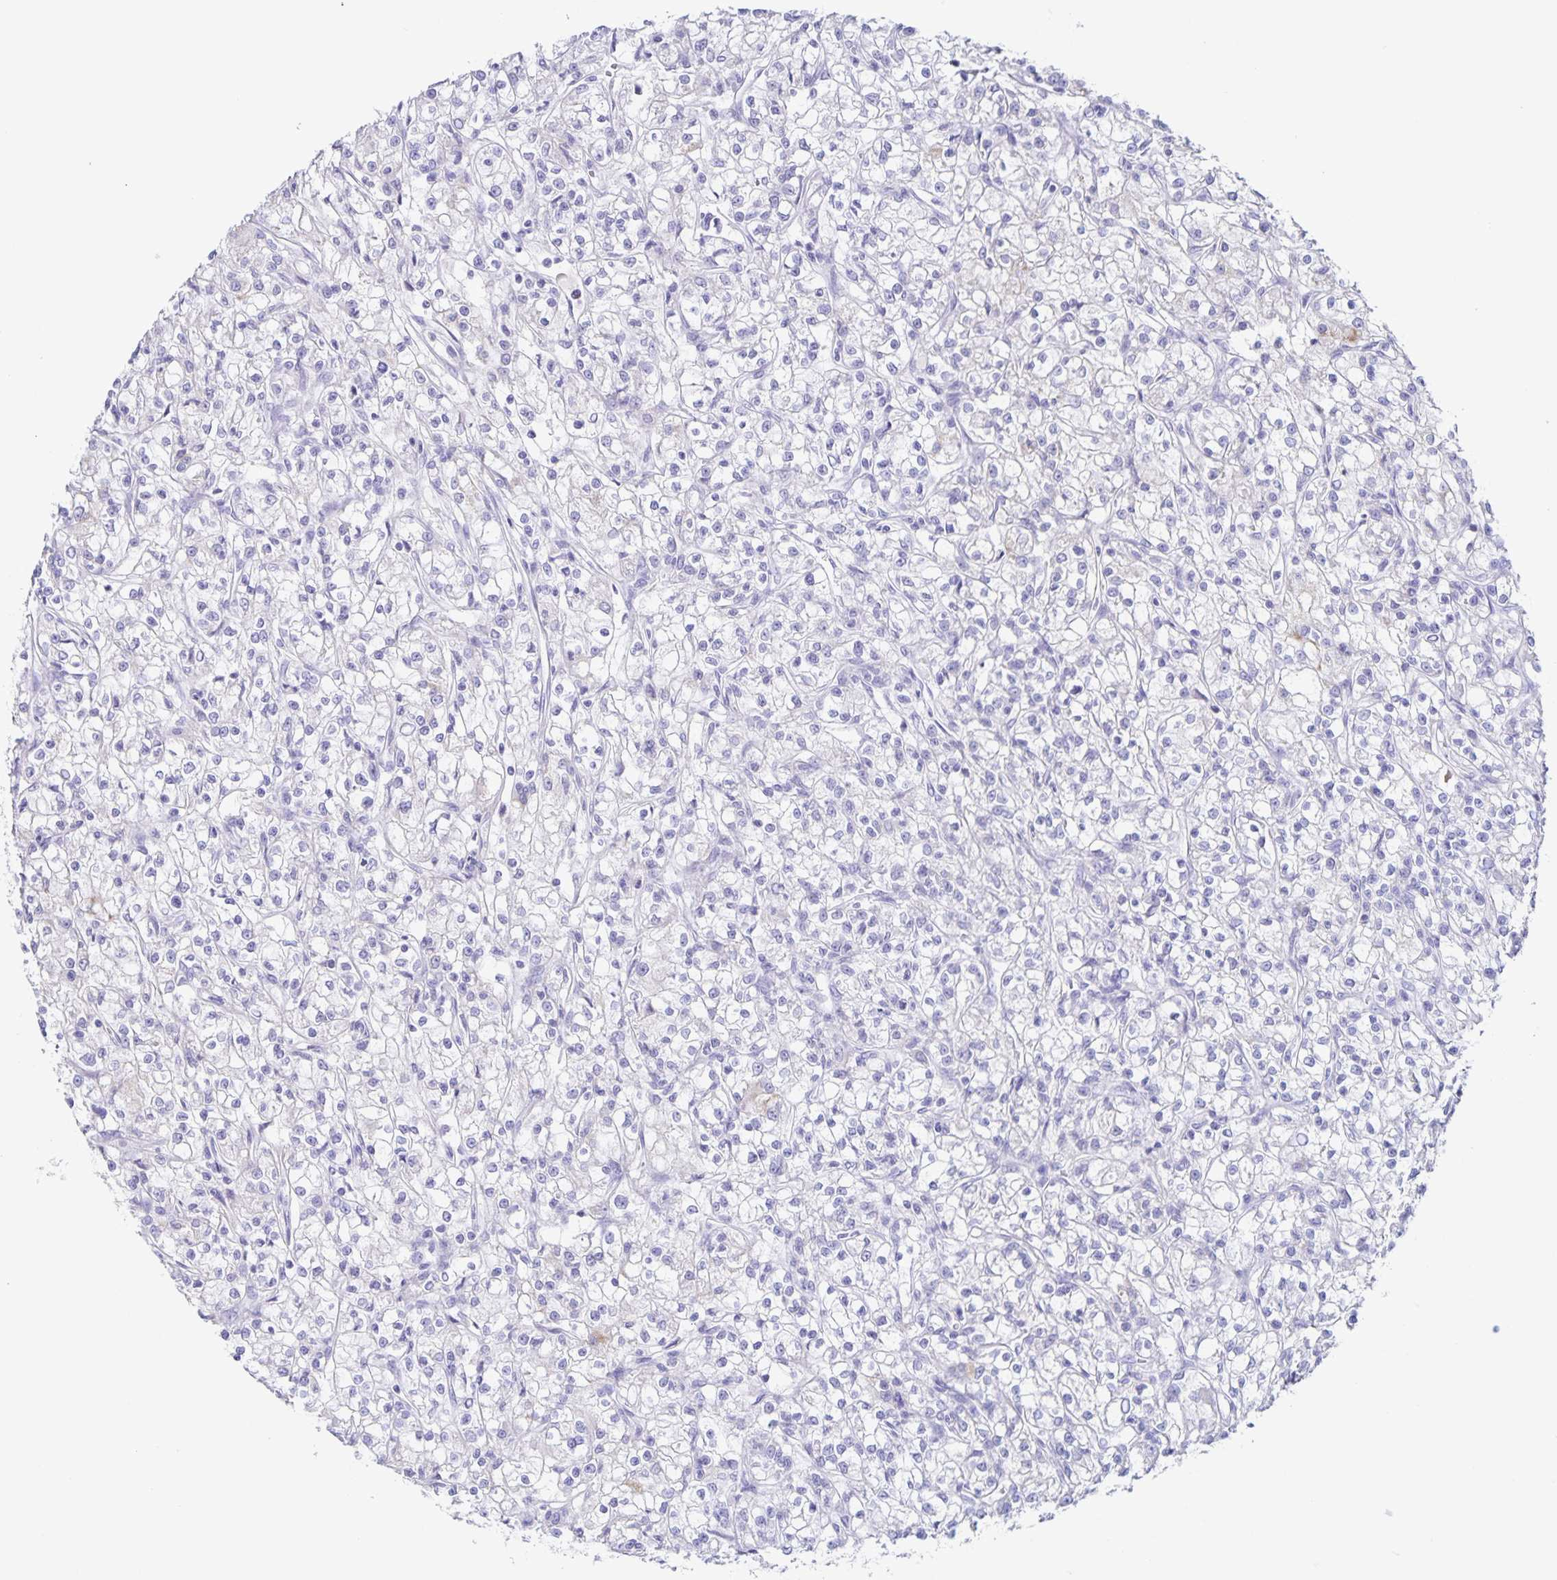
{"staining": {"intensity": "negative", "quantity": "none", "location": "none"}, "tissue": "renal cancer", "cell_type": "Tumor cells", "image_type": "cancer", "snomed": [{"axis": "morphology", "description": "Adenocarcinoma, NOS"}, {"axis": "topography", "description": "Kidney"}], "caption": "This is a image of IHC staining of adenocarcinoma (renal), which shows no staining in tumor cells.", "gene": "RPL36A", "patient": {"sex": "female", "age": 59}}